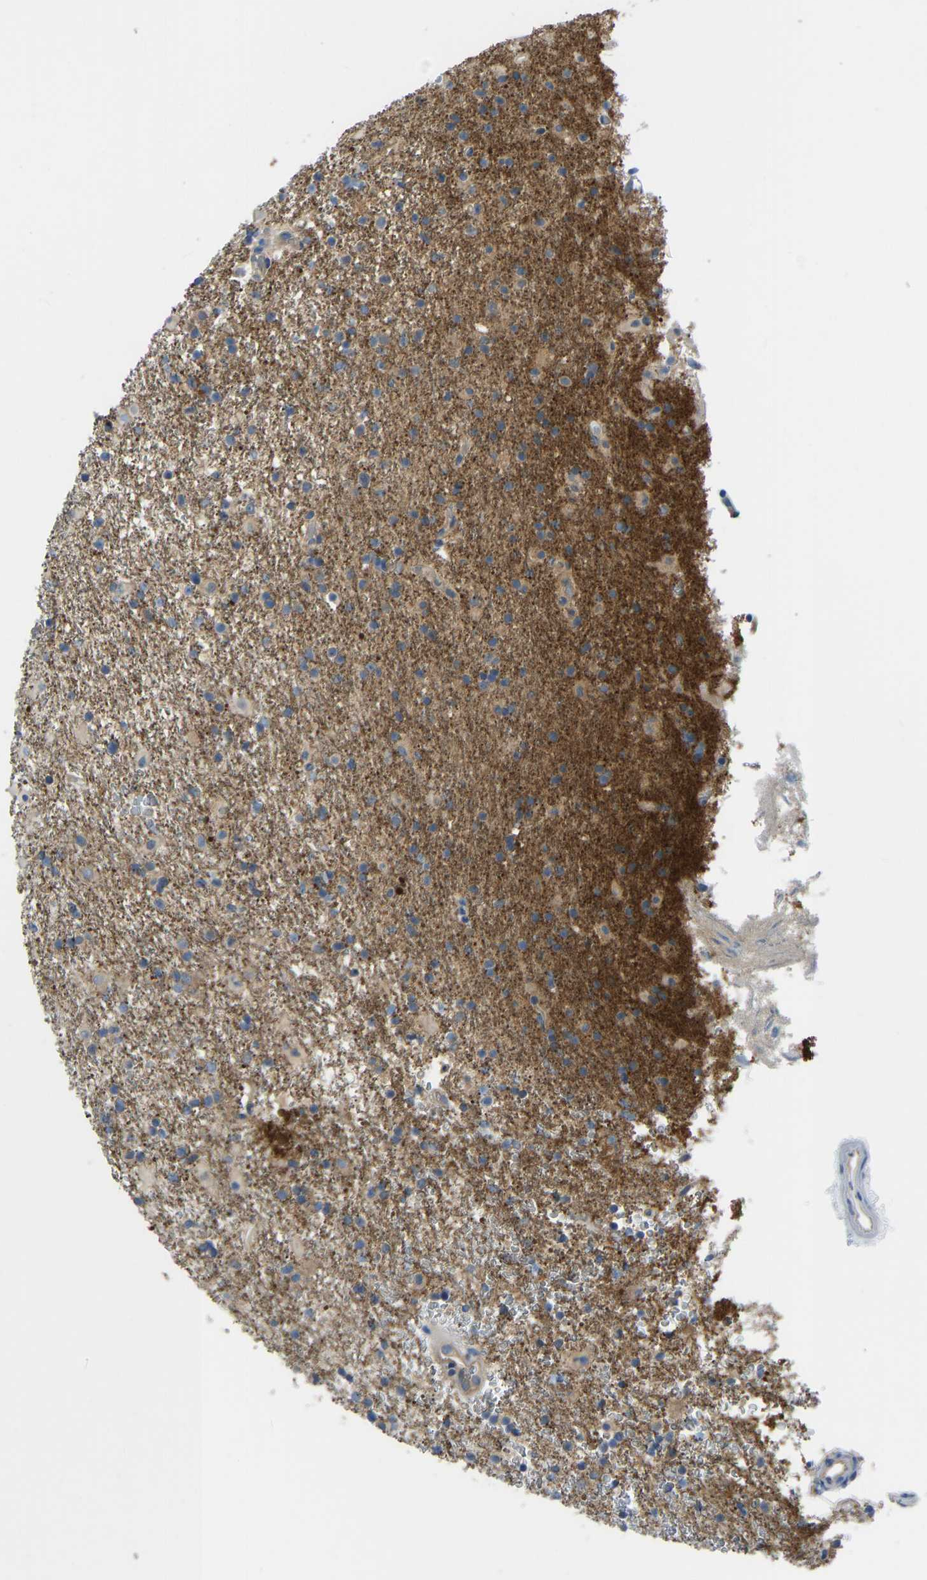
{"staining": {"intensity": "weak", "quantity": "<25%", "location": "cytoplasmic/membranous"}, "tissue": "glioma", "cell_type": "Tumor cells", "image_type": "cancer", "snomed": [{"axis": "morphology", "description": "Glioma, malignant, Low grade"}, {"axis": "topography", "description": "Brain"}], "caption": "IHC photomicrograph of human glioma stained for a protein (brown), which demonstrates no positivity in tumor cells.", "gene": "PPP3CA", "patient": {"sex": "male", "age": 65}}